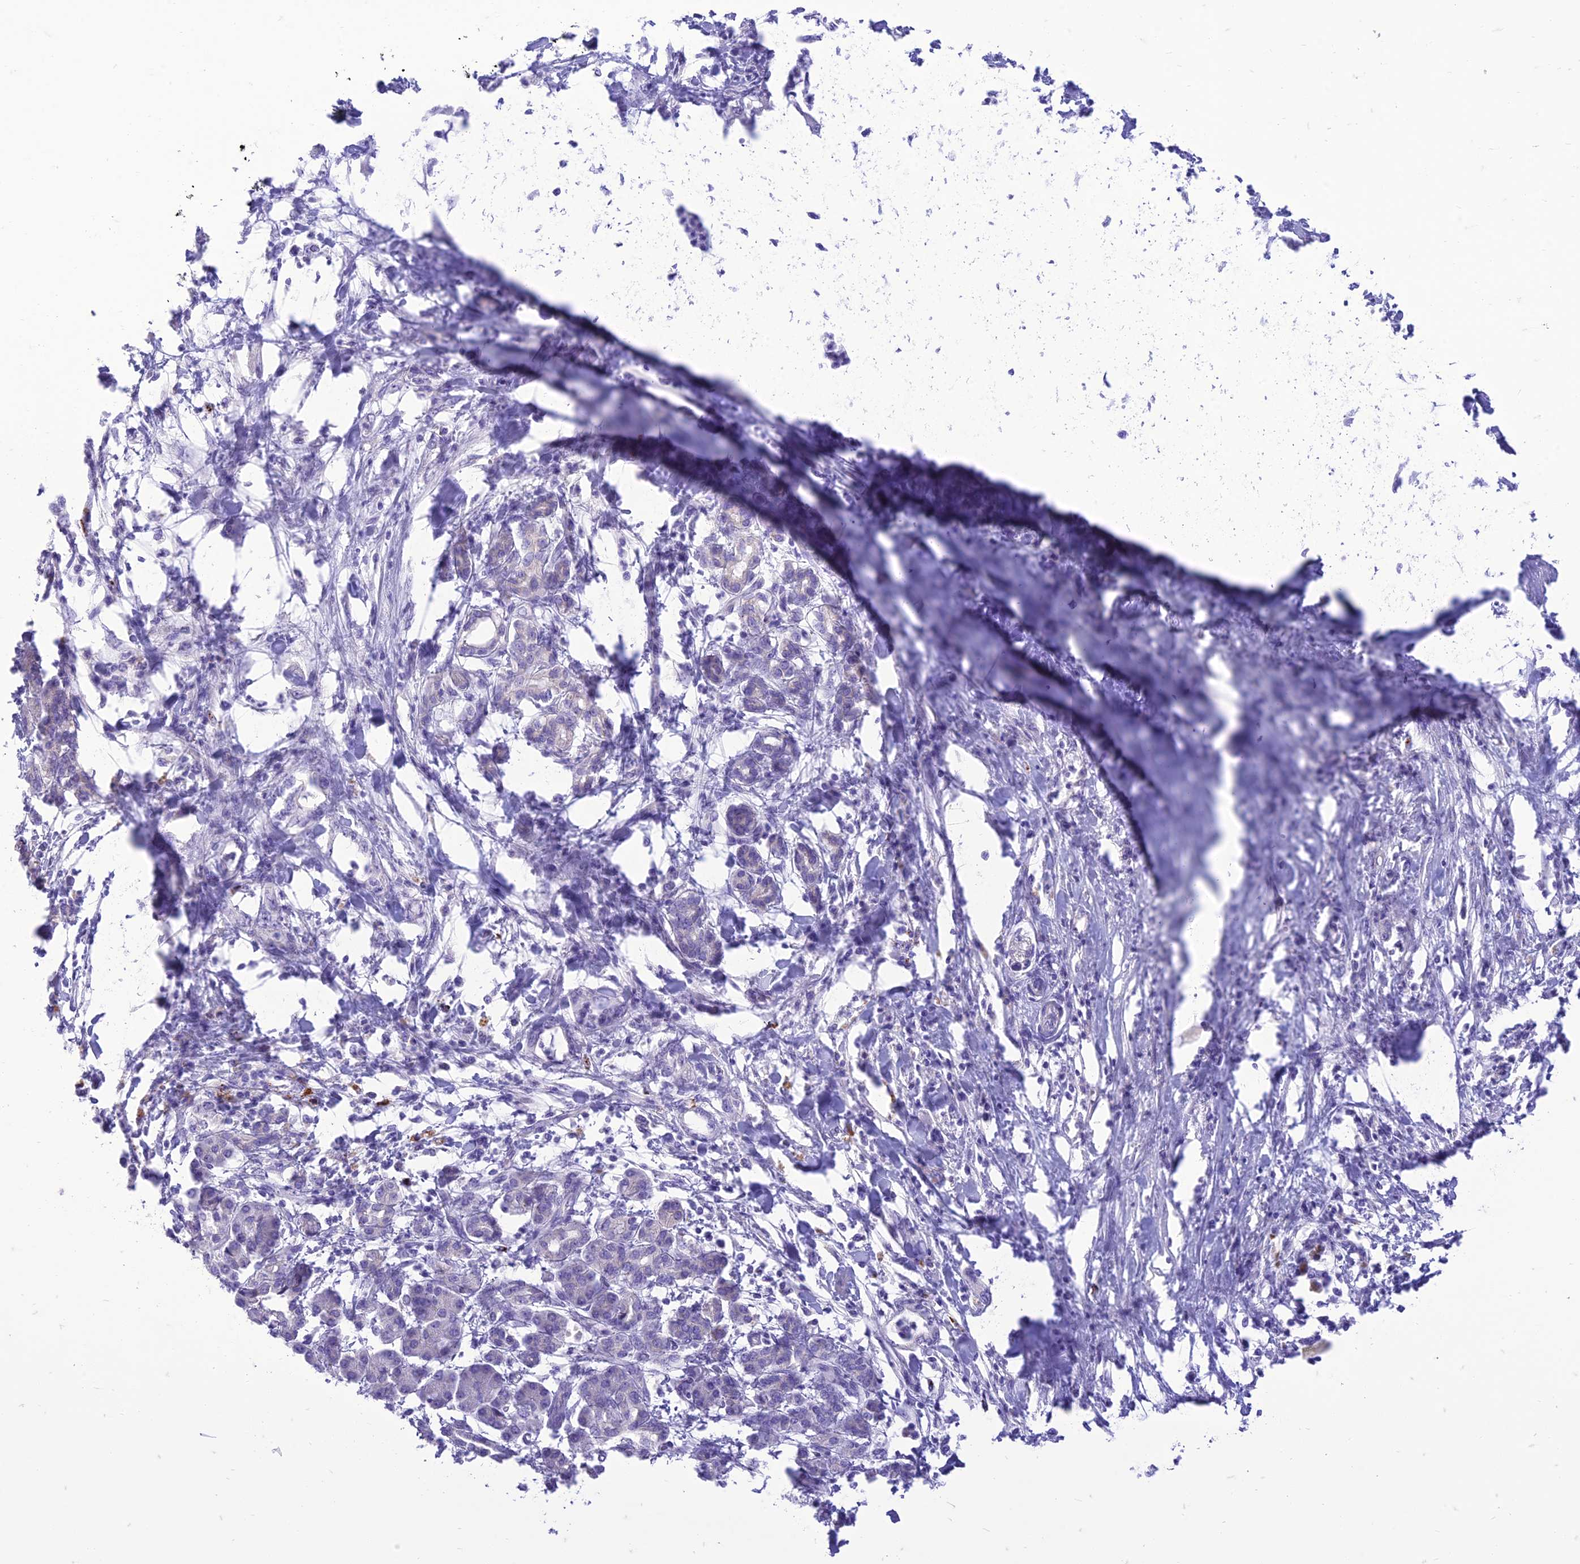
{"staining": {"intensity": "negative", "quantity": "none", "location": "none"}, "tissue": "pancreatic cancer", "cell_type": "Tumor cells", "image_type": "cancer", "snomed": [{"axis": "morphology", "description": "Normal tissue, NOS"}, {"axis": "morphology", "description": "Adenocarcinoma, NOS"}, {"axis": "topography", "description": "Pancreas"}], "caption": "Tumor cells show no significant expression in pancreatic cancer.", "gene": "DHDH", "patient": {"sex": "female", "age": 55}}